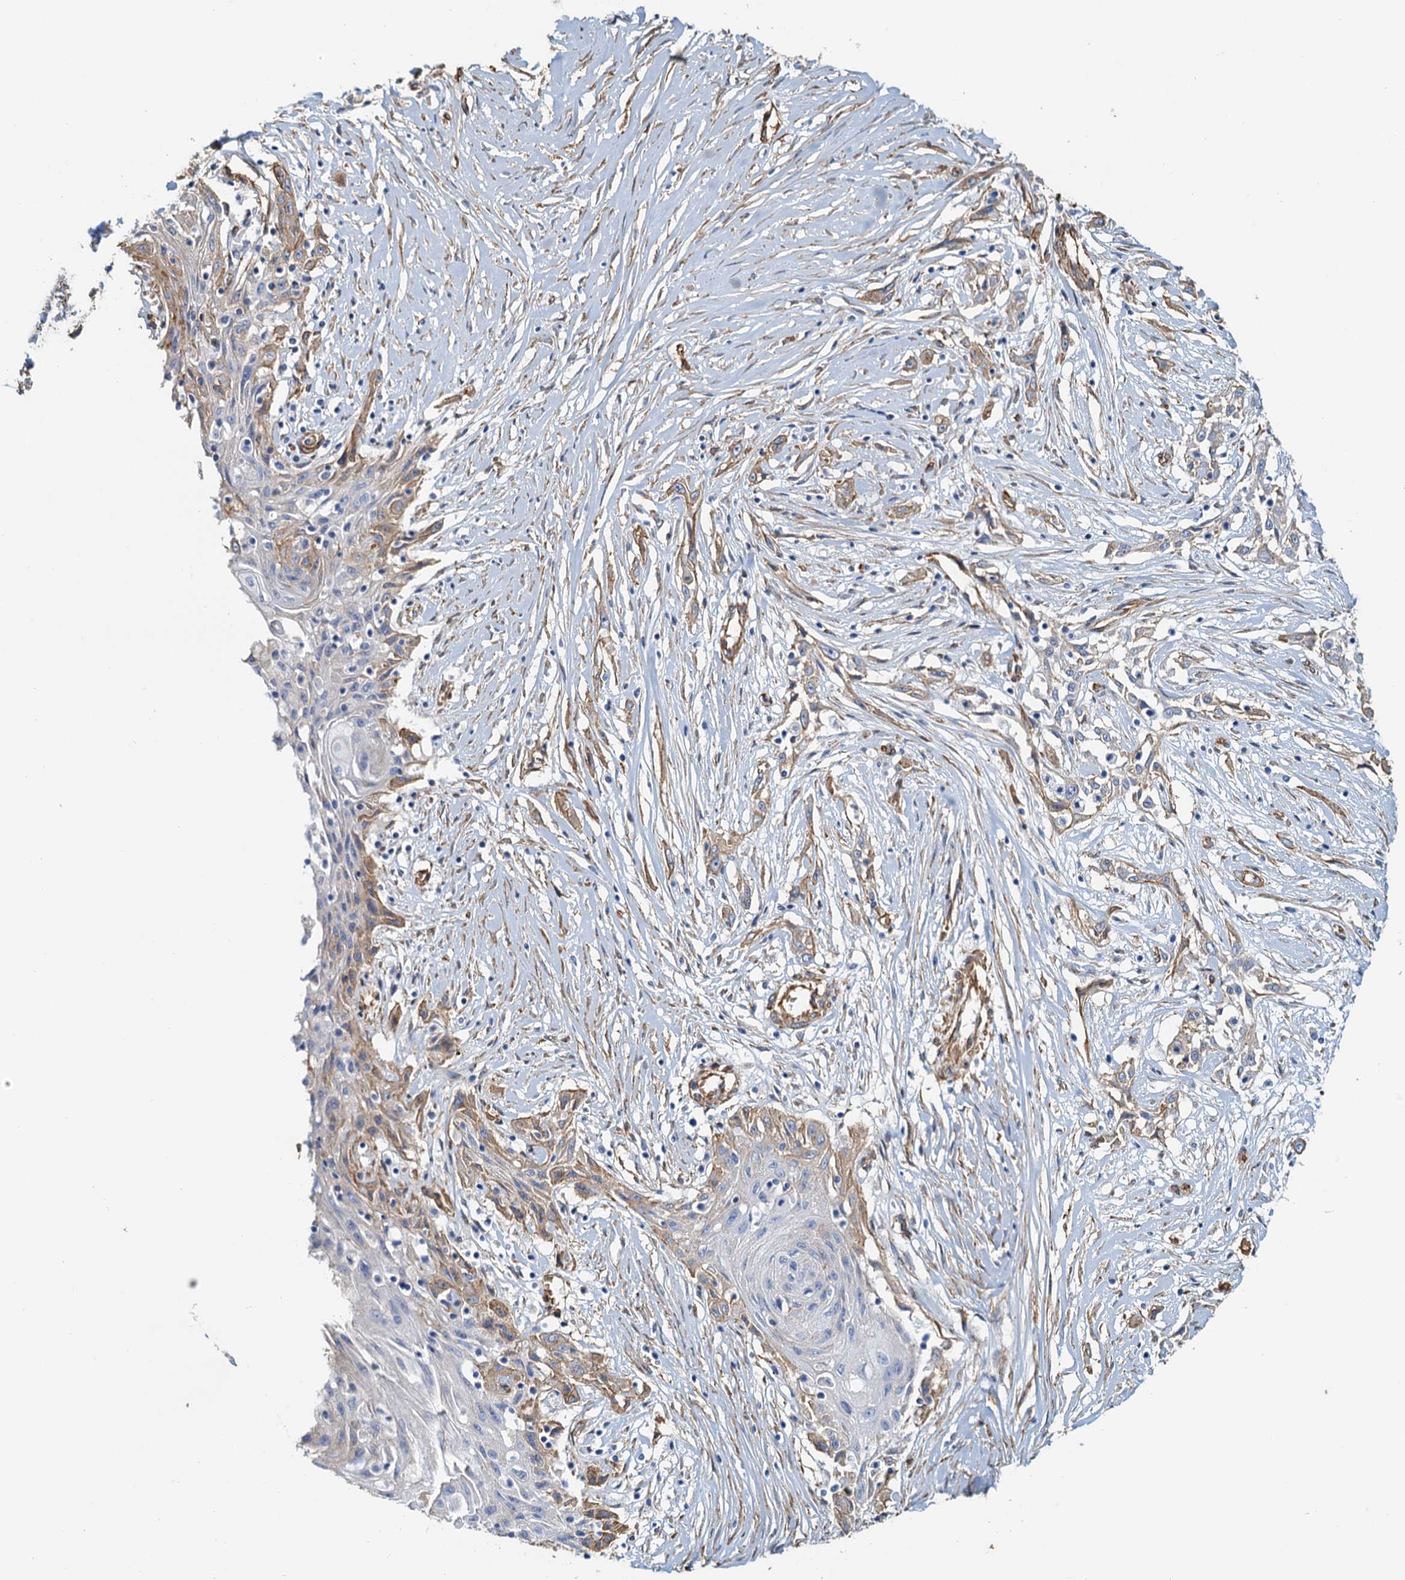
{"staining": {"intensity": "moderate", "quantity": "<25%", "location": "cytoplasmic/membranous"}, "tissue": "skin cancer", "cell_type": "Tumor cells", "image_type": "cancer", "snomed": [{"axis": "morphology", "description": "Squamous cell carcinoma, NOS"}, {"axis": "morphology", "description": "Squamous cell carcinoma, metastatic, NOS"}, {"axis": "topography", "description": "Skin"}, {"axis": "topography", "description": "Lymph node"}], "caption": "Immunohistochemistry micrograph of human skin cancer (squamous cell carcinoma) stained for a protein (brown), which reveals low levels of moderate cytoplasmic/membranous staining in about <25% of tumor cells.", "gene": "DGKG", "patient": {"sex": "male", "age": 75}}